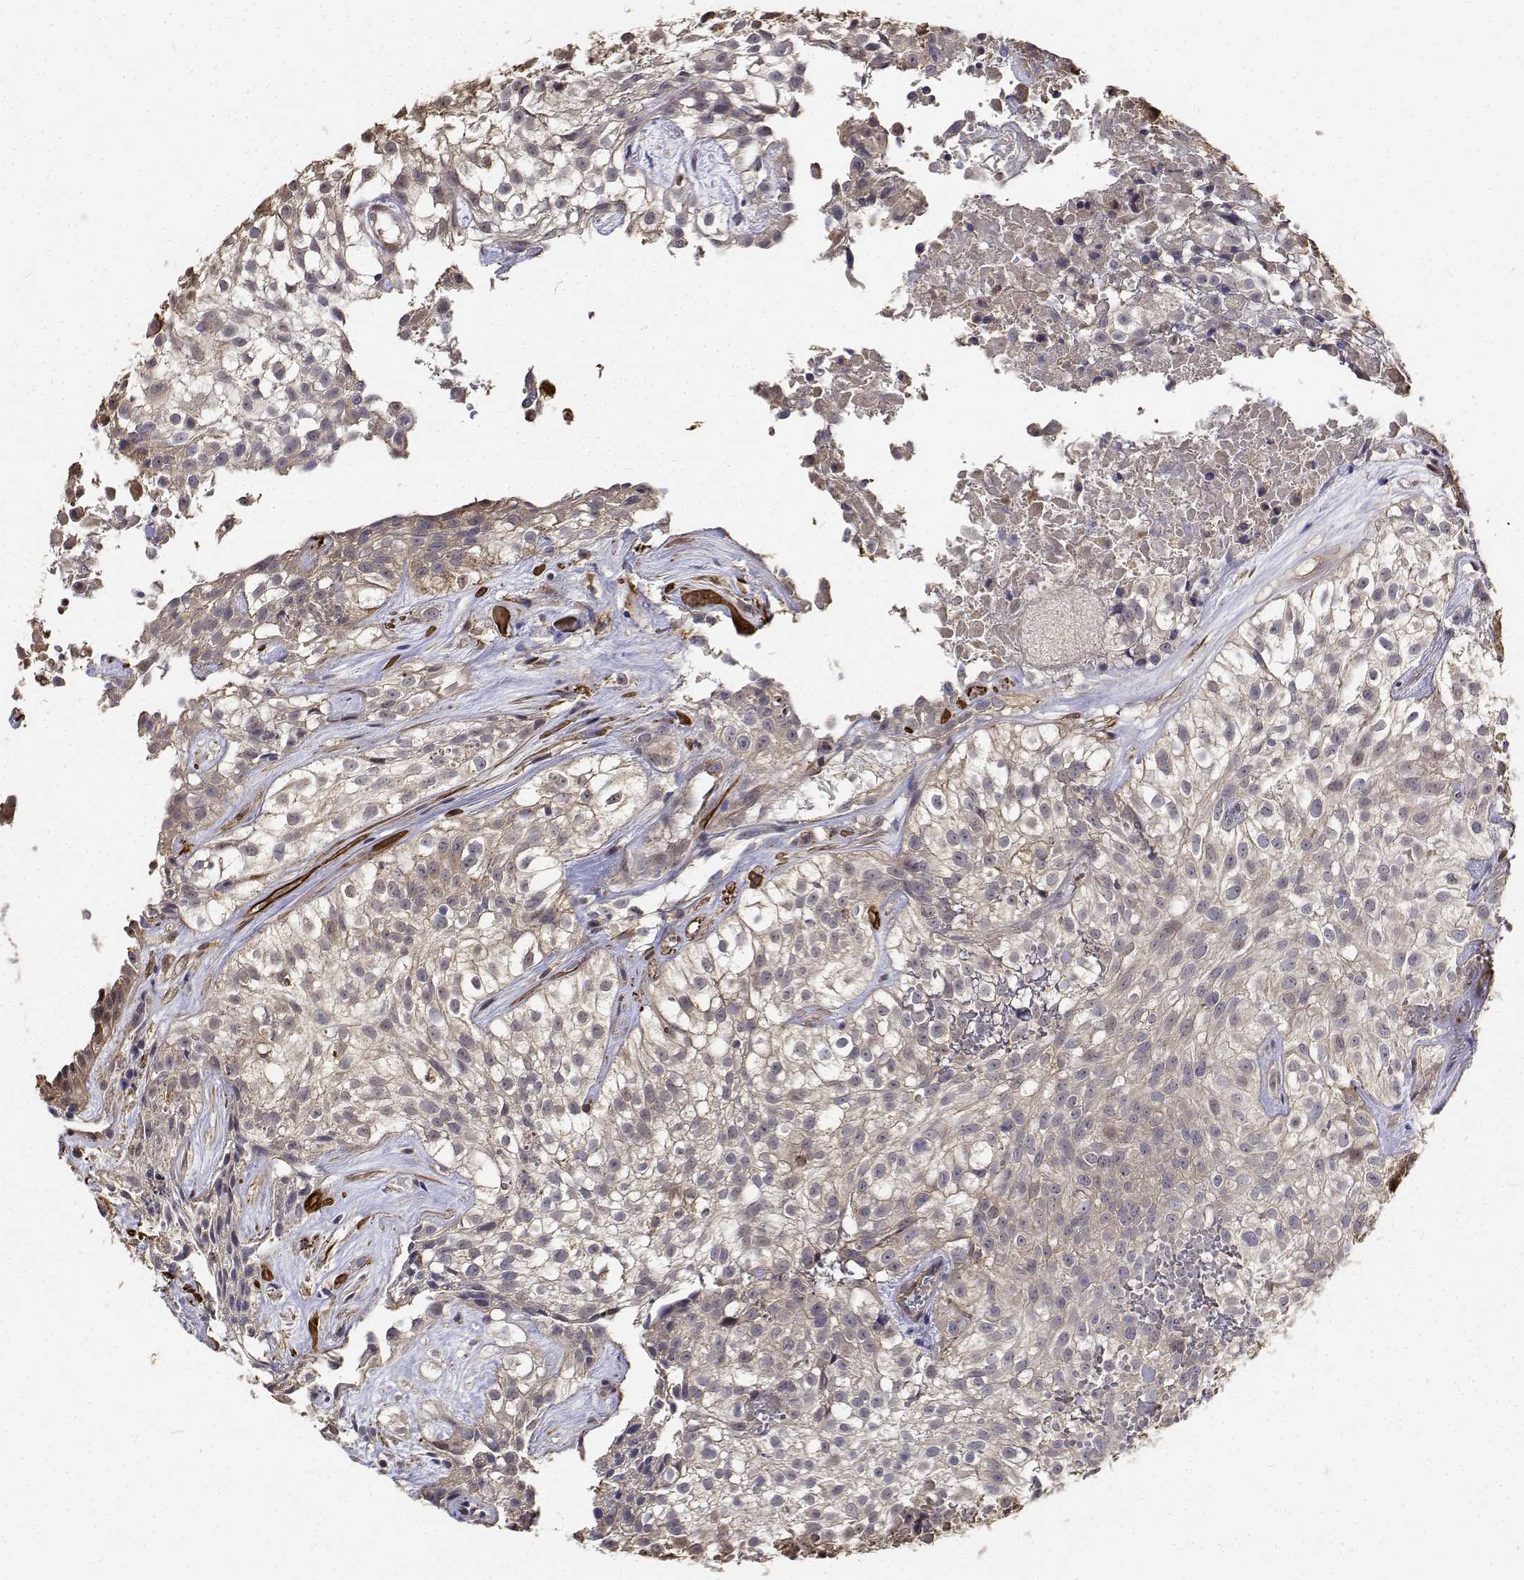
{"staining": {"intensity": "negative", "quantity": "none", "location": "none"}, "tissue": "urothelial cancer", "cell_type": "Tumor cells", "image_type": "cancer", "snomed": [{"axis": "morphology", "description": "Urothelial carcinoma, High grade"}, {"axis": "topography", "description": "Urinary bladder"}], "caption": "This is a photomicrograph of immunohistochemistry (IHC) staining of urothelial cancer, which shows no staining in tumor cells.", "gene": "PCID2", "patient": {"sex": "male", "age": 56}}